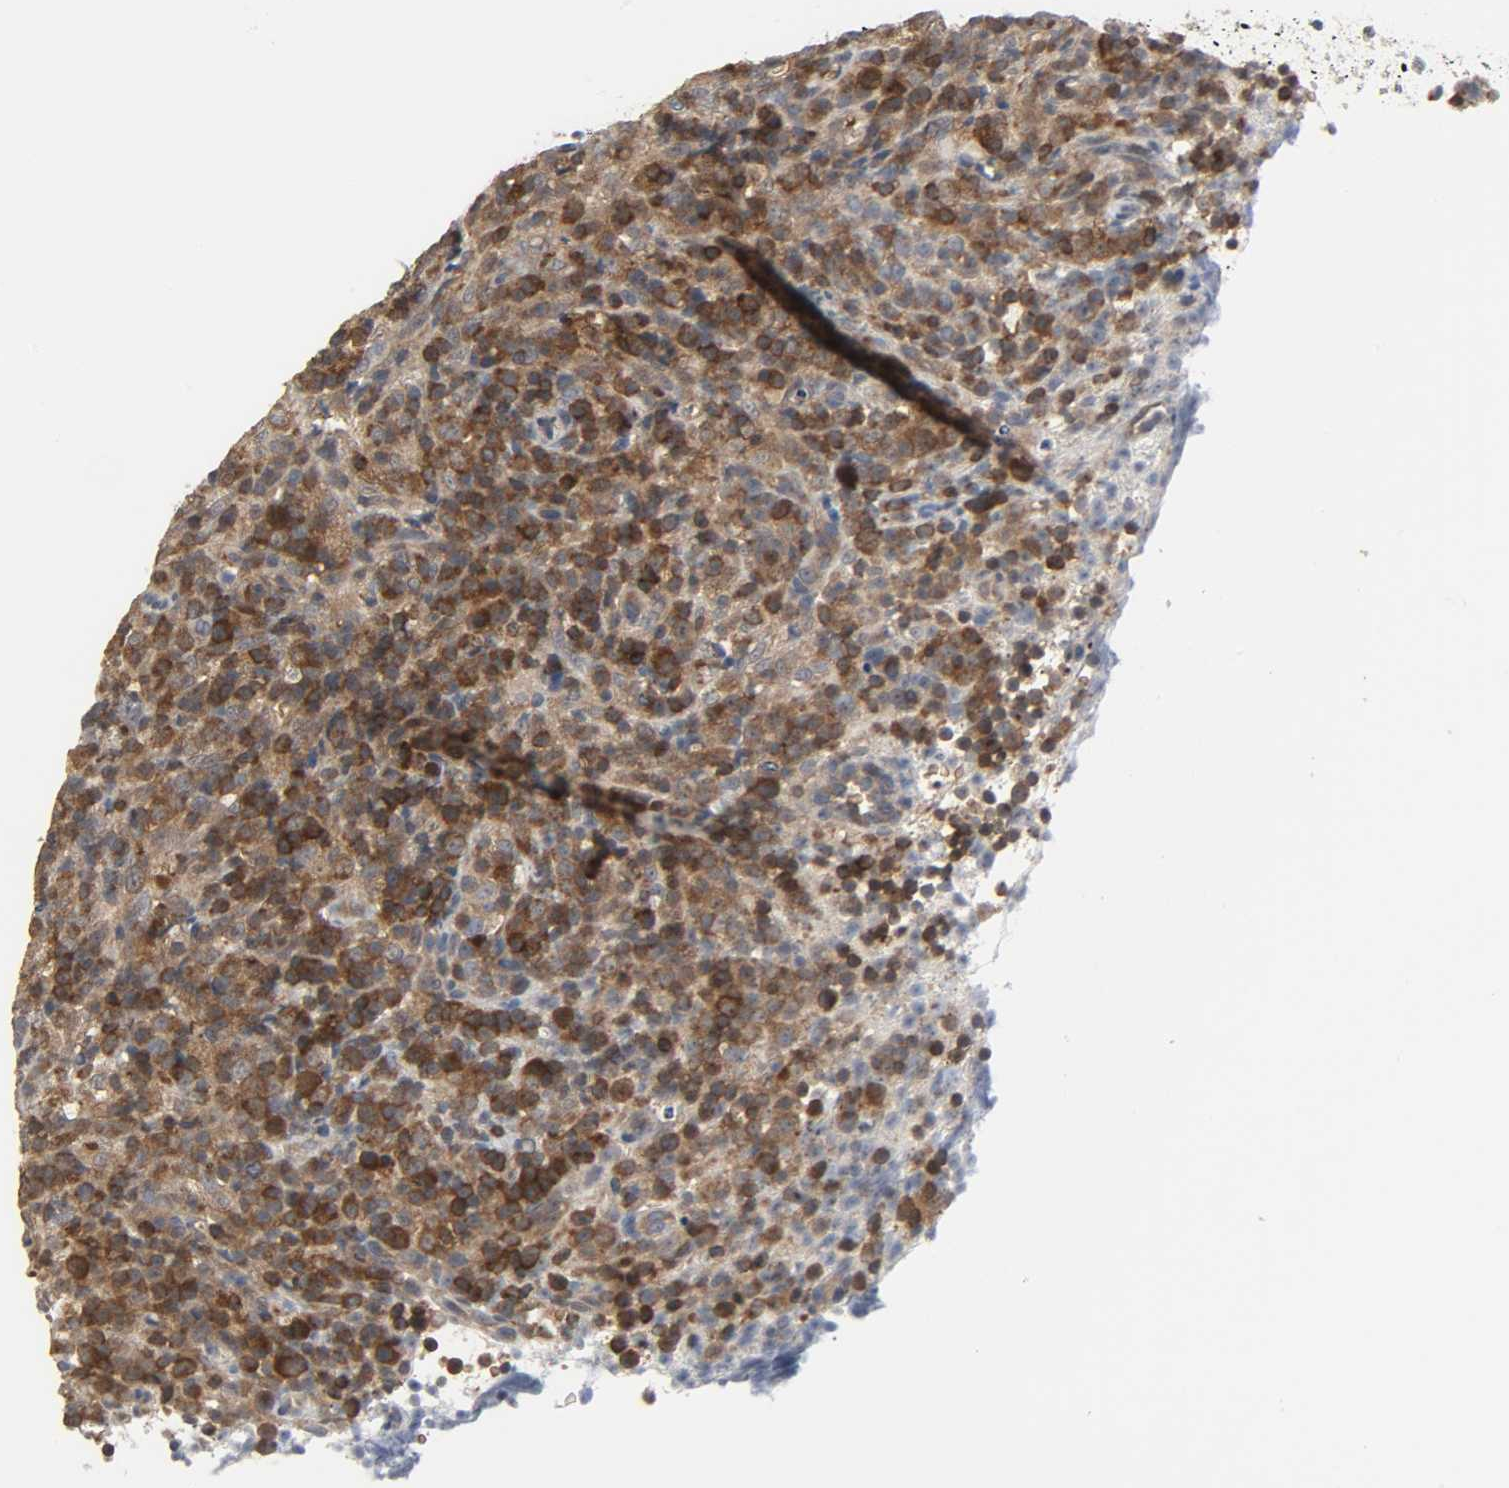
{"staining": {"intensity": "strong", "quantity": ">75%", "location": "cytoplasmic/membranous,nuclear"}, "tissue": "lymphoma", "cell_type": "Tumor cells", "image_type": "cancer", "snomed": [{"axis": "morphology", "description": "Malignant lymphoma, non-Hodgkin's type, High grade"}, {"axis": "topography", "description": "Lymph node"}], "caption": "Immunohistochemistry (DAB (3,3'-diaminobenzidine)) staining of high-grade malignant lymphoma, non-Hodgkin's type demonstrates strong cytoplasmic/membranous and nuclear protein expression in approximately >75% of tumor cells. The staining was performed using DAB (3,3'-diaminobenzidine), with brown indicating positive protein expression. Nuclei are stained blue with hematoxylin.", "gene": "PLEKHA2", "patient": {"sex": "female", "age": 76}}